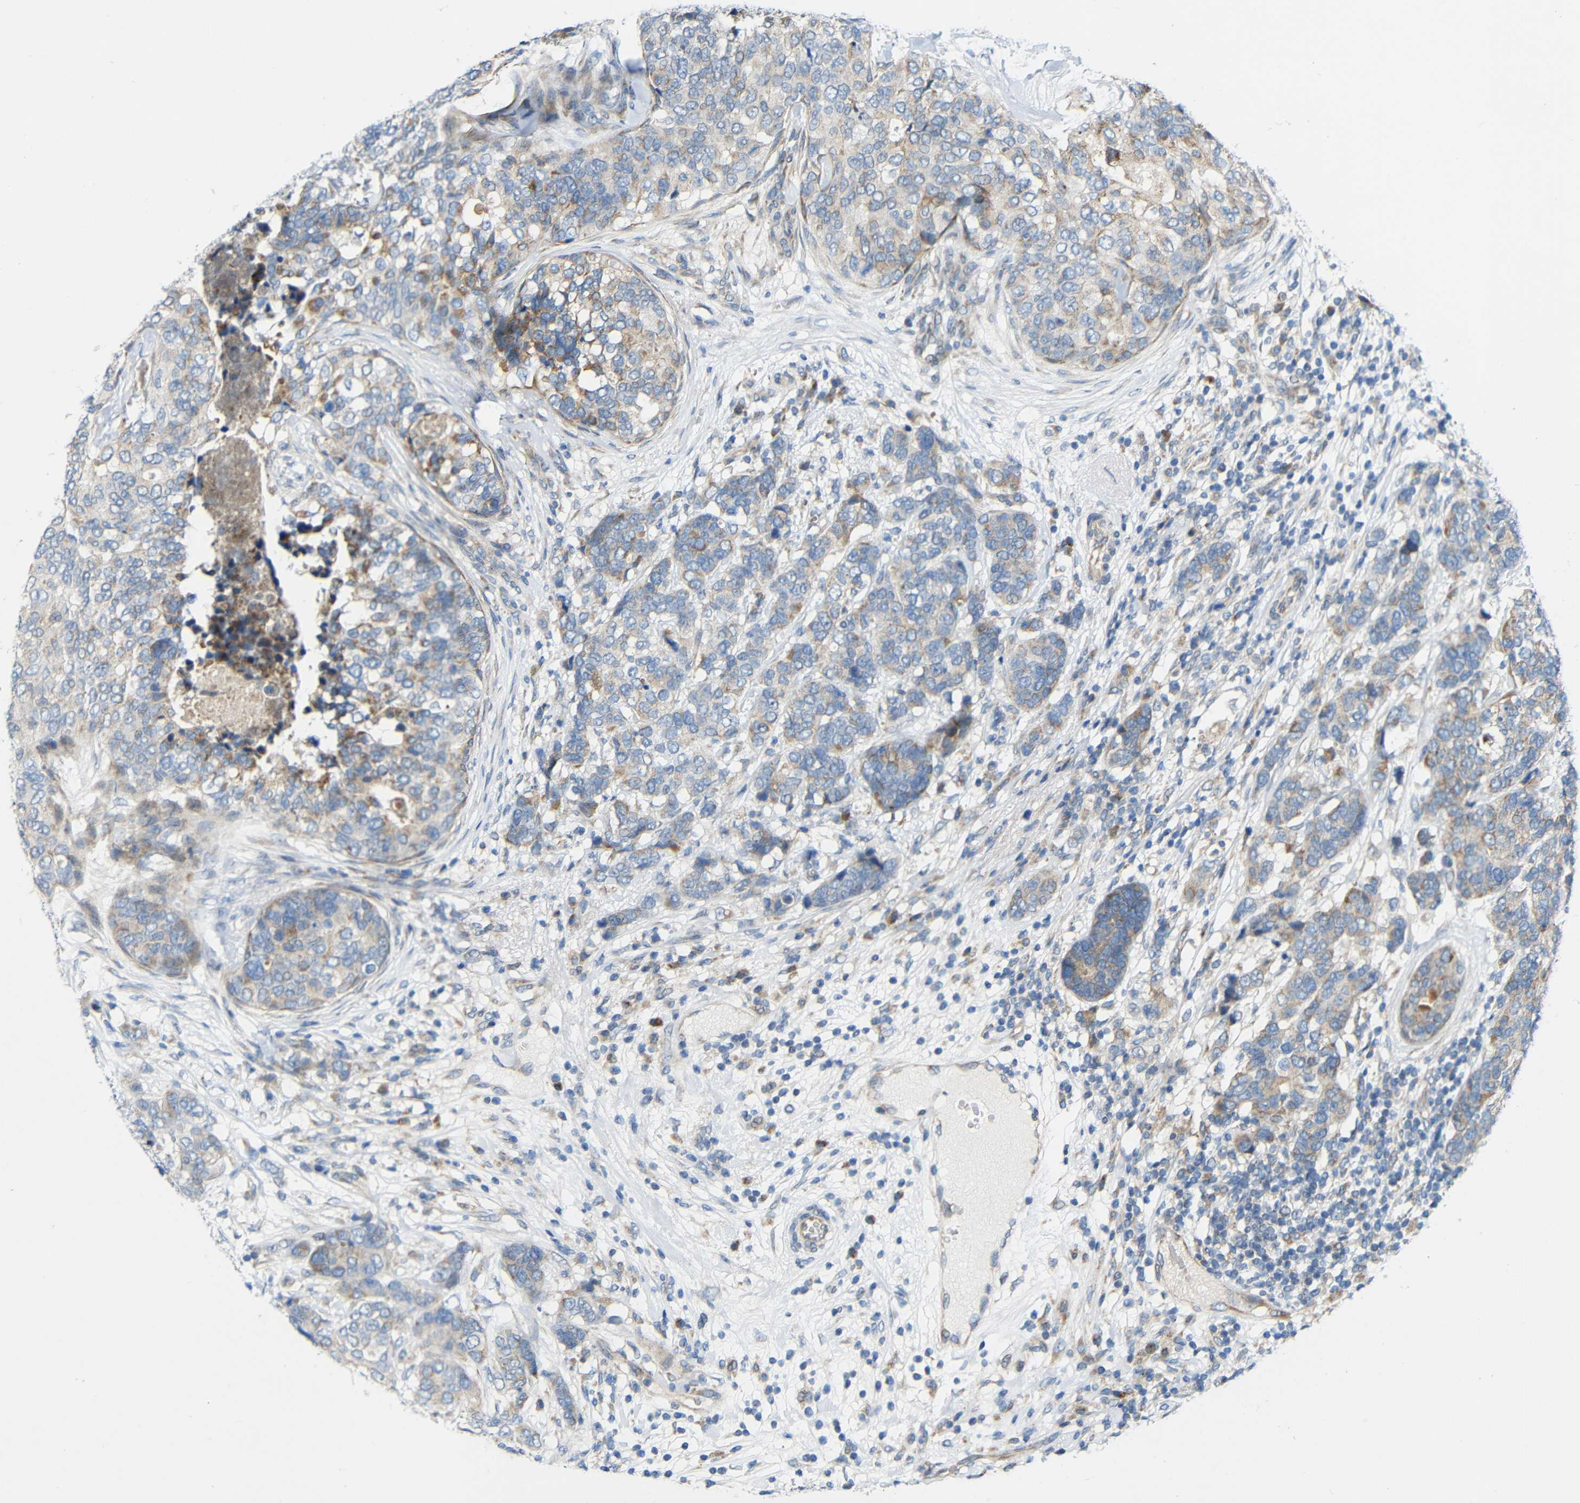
{"staining": {"intensity": "weak", "quantity": "<25%", "location": "cytoplasmic/membranous"}, "tissue": "breast cancer", "cell_type": "Tumor cells", "image_type": "cancer", "snomed": [{"axis": "morphology", "description": "Lobular carcinoma"}, {"axis": "topography", "description": "Breast"}], "caption": "This is an immunohistochemistry image of human breast cancer (lobular carcinoma). There is no staining in tumor cells.", "gene": "TMEM25", "patient": {"sex": "female", "age": 59}}